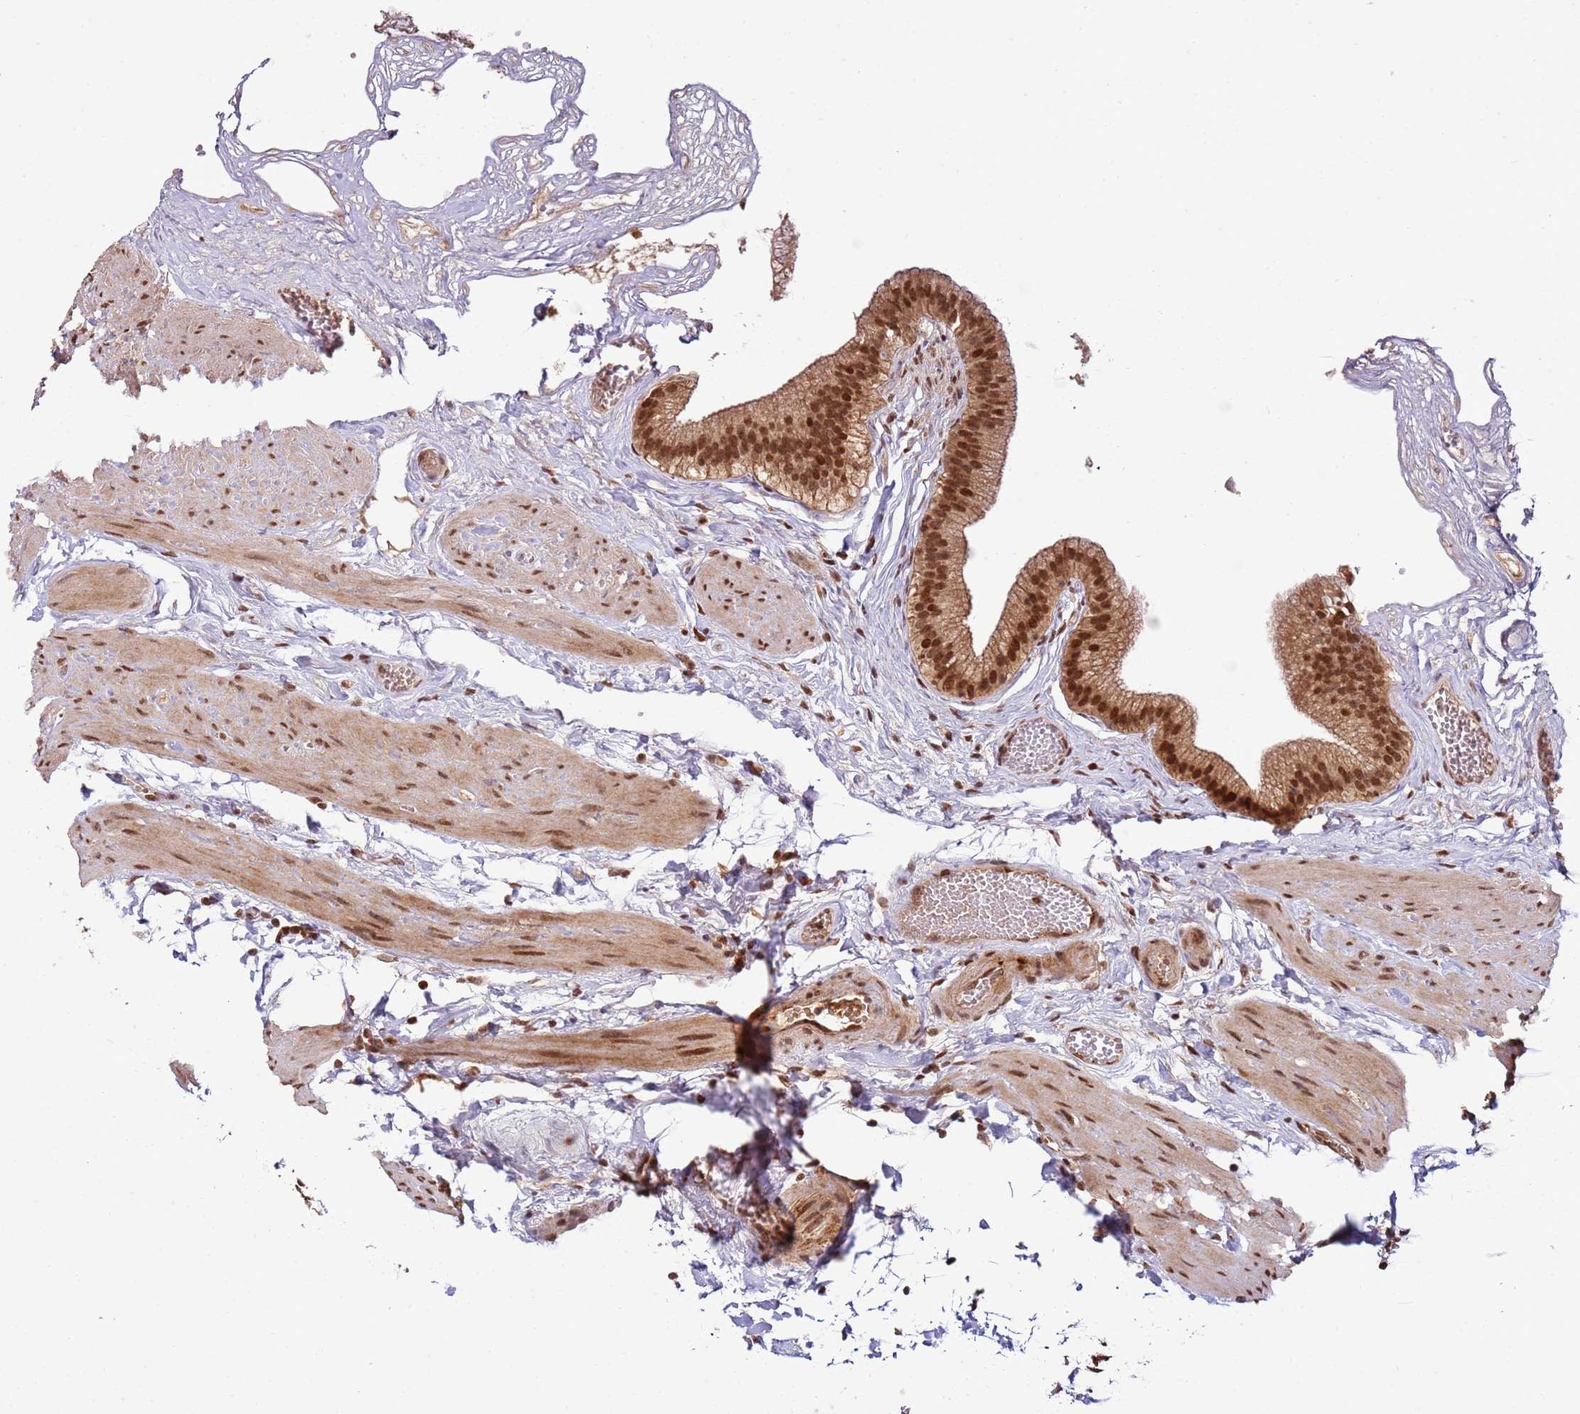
{"staining": {"intensity": "strong", "quantity": ">75%", "location": "cytoplasmic/membranous,nuclear"}, "tissue": "gallbladder", "cell_type": "Glandular cells", "image_type": "normal", "snomed": [{"axis": "morphology", "description": "Normal tissue, NOS"}, {"axis": "topography", "description": "Gallbladder"}], "caption": "This is an image of immunohistochemistry (IHC) staining of benign gallbladder, which shows strong positivity in the cytoplasmic/membranous,nuclear of glandular cells.", "gene": "ZBTB12", "patient": {"sex": "female", "age": 54}}